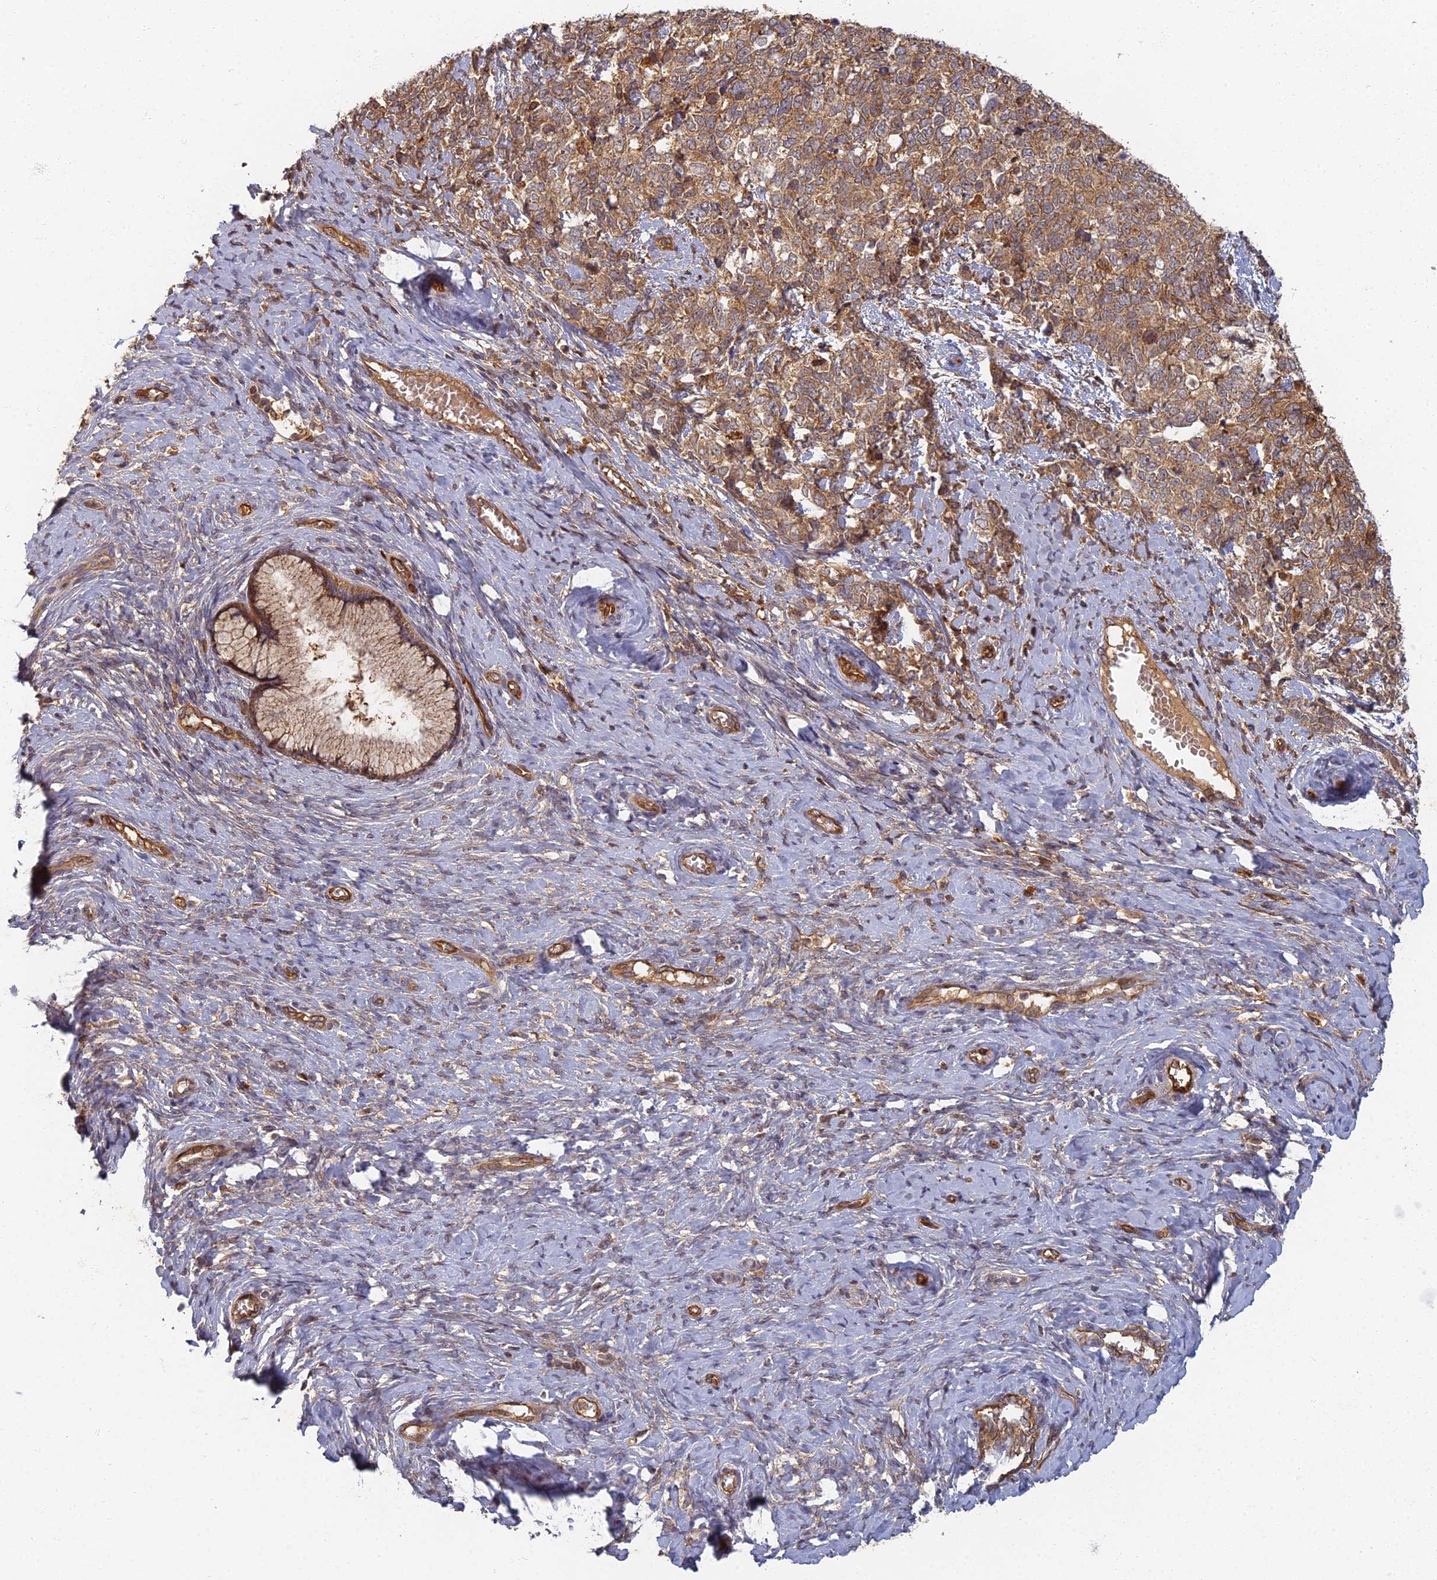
{"staining": {"intensity": "moderate", "quantity": ">75%", "location": "cytoplasmic/membranous"}, "tissue": "cervical cancer", "cell_type": "Tumor cells", "image_type": "cancer", "snomed": [{"axis": "morphology", "description": "Squamous cell carcinoma, NOS"}, {"axis": "topography", "description": "Cervix"}], "caption": "Tumor cells show medium levels of moderate cytoplasmic/membranous staining in approximately >75% of cells in squamous cell carcinoma (cervical).", "gene": "INO80D", "patient": {"sex": "female", "age": 63}}